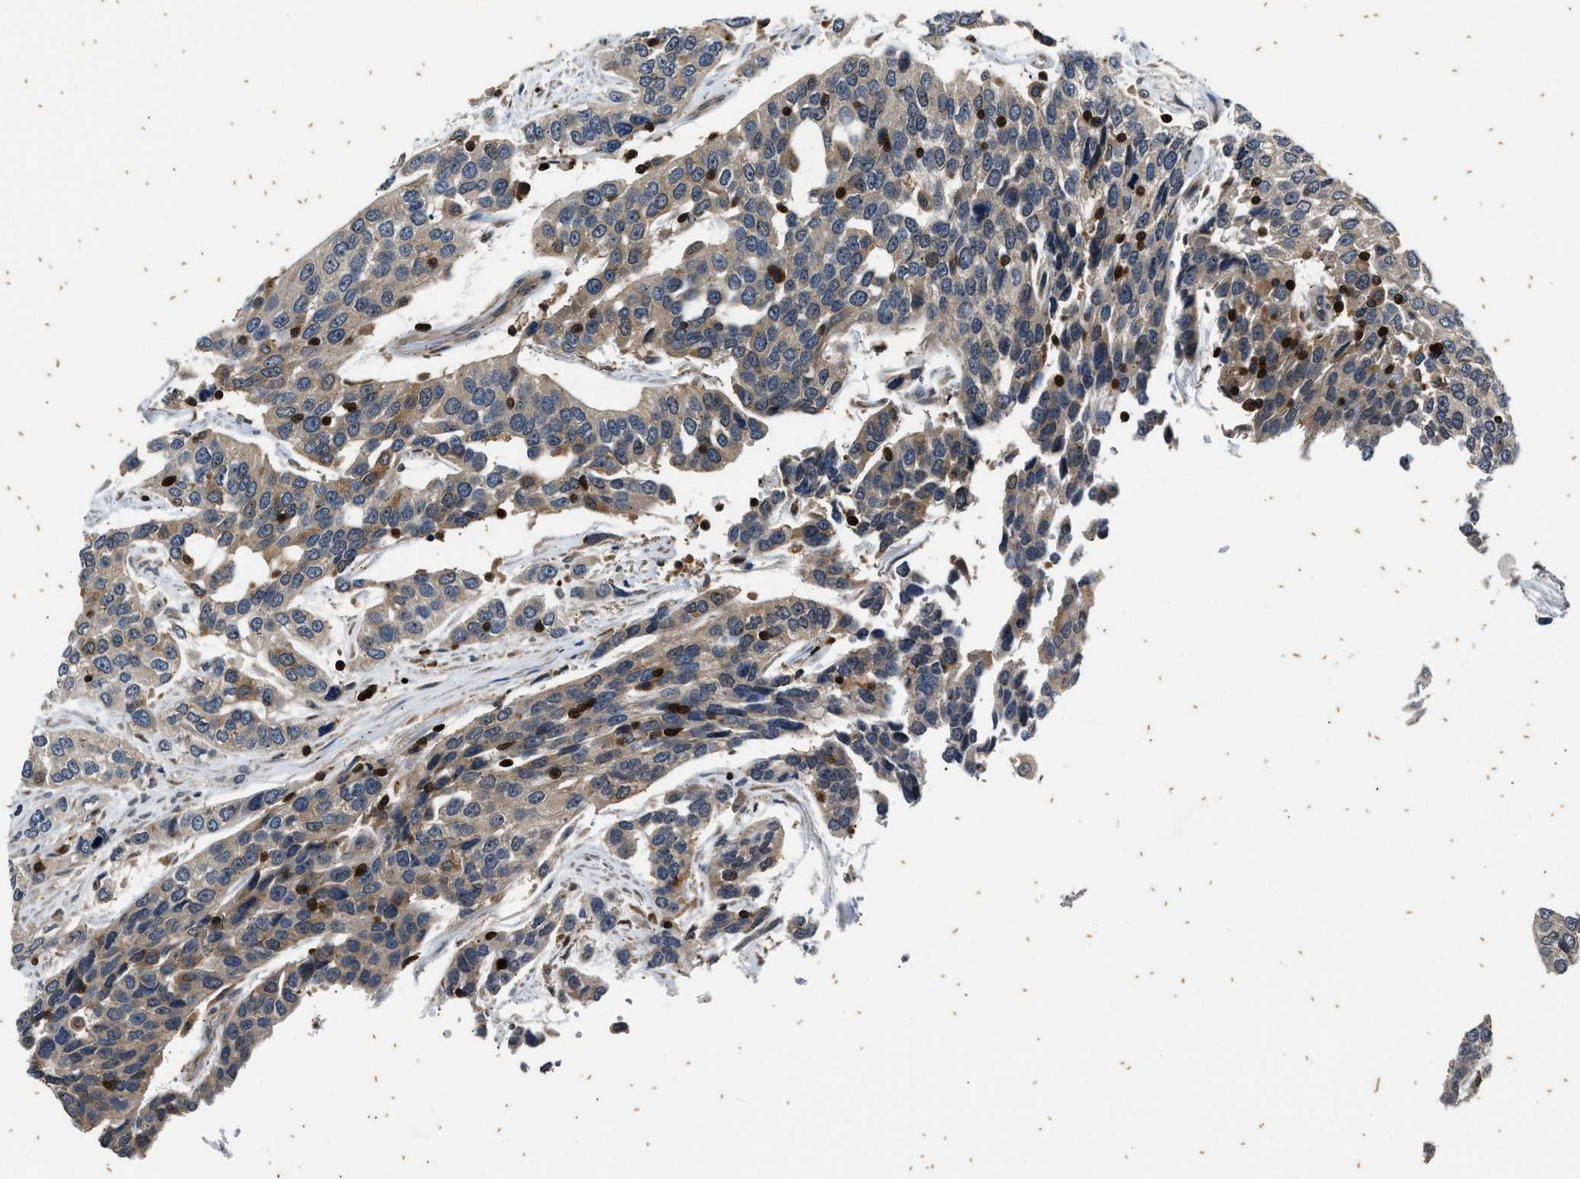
{"staining": {"intensity": "weak", "quantity": ">75%", "location": "cytoplasmic/membranous"}, "tissue": "urothelial cancer", "cell_type": "Tumor cells", "image_type": "cancer", "snomed": [{"axis": "morphology", "description": "Urothelial carcinoma, High grade"}, {"axis": "topography", "description": "Urinary bladder"}], "caption": "This is an image of IHC staining of urothelial cancer, which shows weak positivity in the cytoplasmic/membranous of tumor cells.", "gene": "PTPN7", "patient": {"sex": "female", "age": 80}}